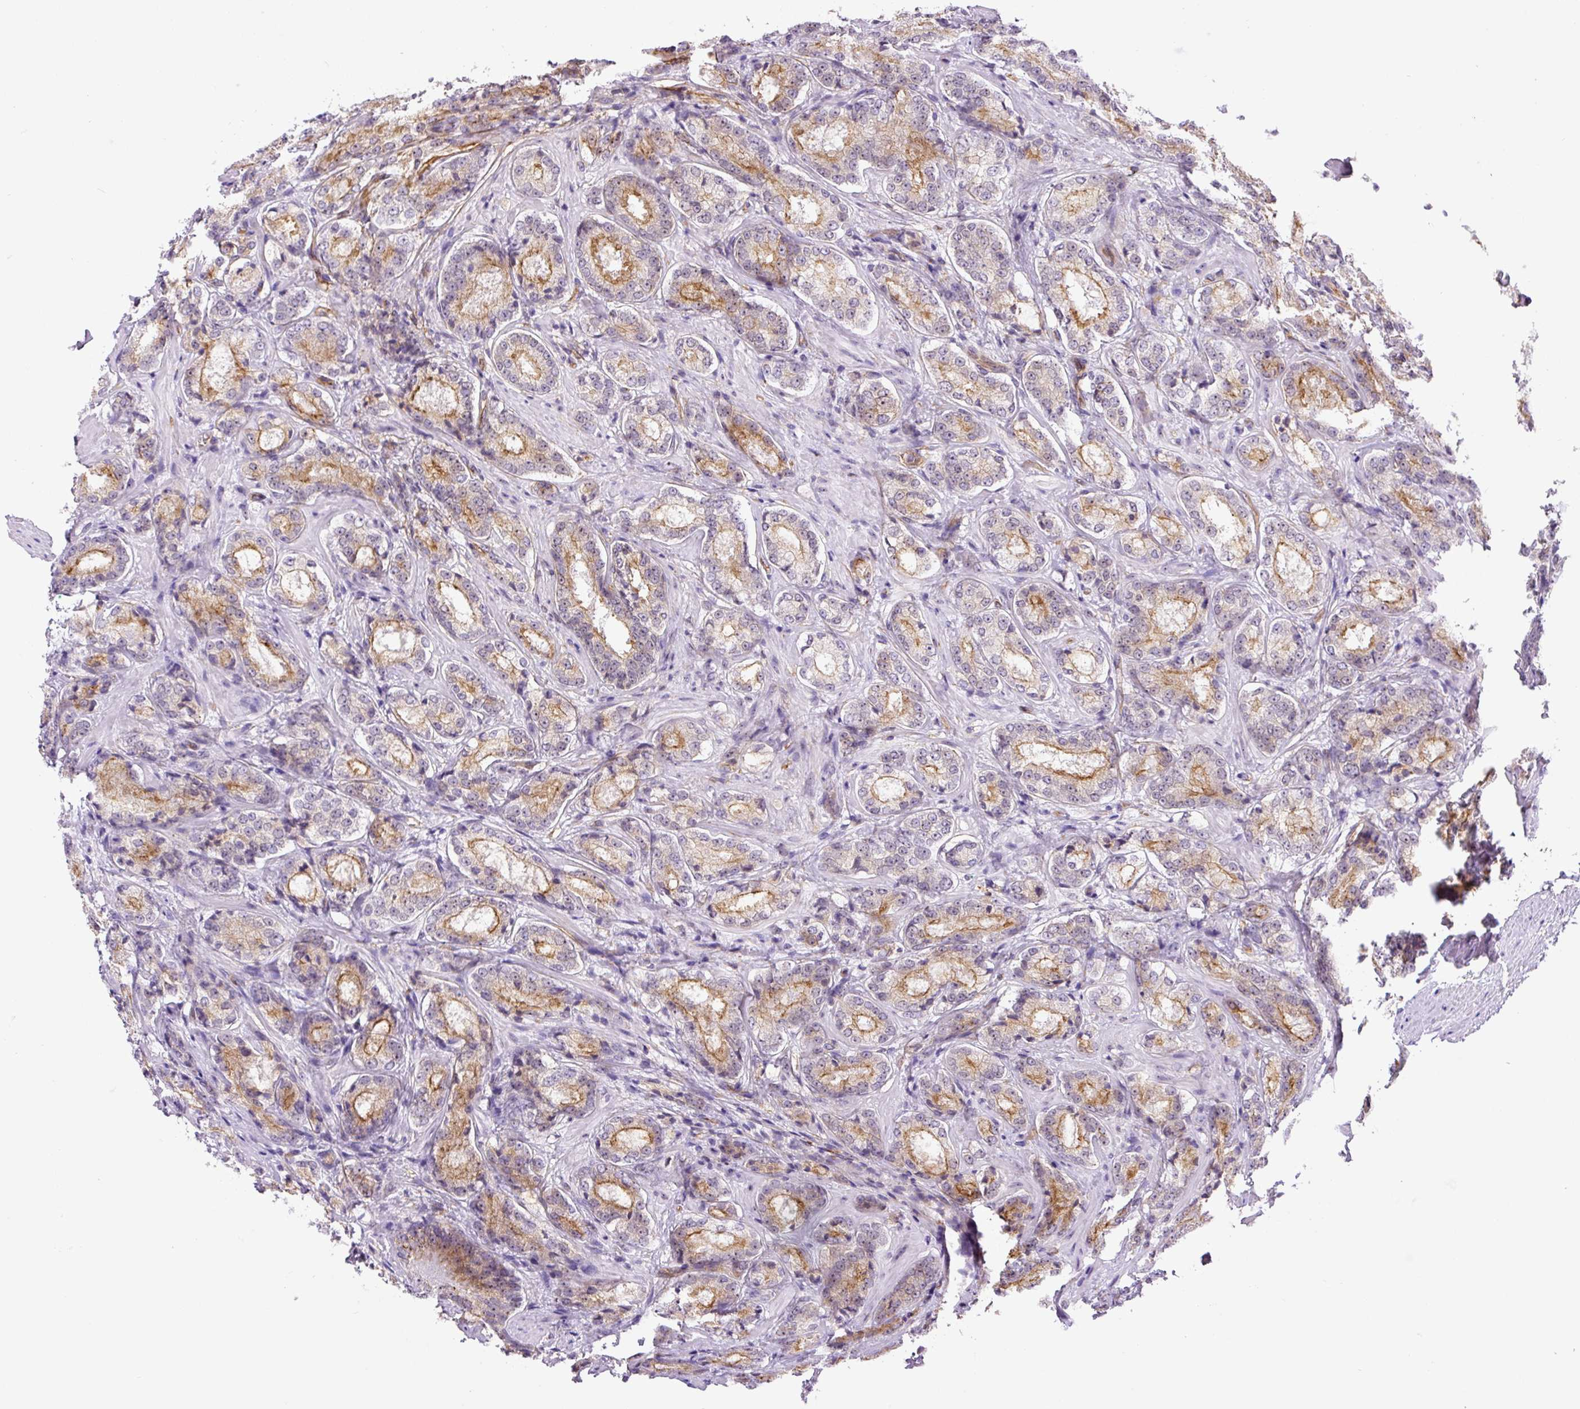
{"staining": {"intensity": "moderate", "quantity": "<25%", "location": "cytoplasmic/membranous"}, "tissue": "prostate cancer", "cell_type": "Tumor cells", "image_type": "cancer", "snomed": [{"axis": "morphology", "description": "Adenocarcinoma, Low grade"}, {"axis": "topography", "description": "Prostate"}], "caption": "High-power microscopy captured an immunohistochemistry photomicrograph of prostate cancer, revealing moderate cytoplasmic/membranous staining in about <25% of tumor cells.", "gene": "MYO5C", "patient": {"sex": "male", "age": 74}}